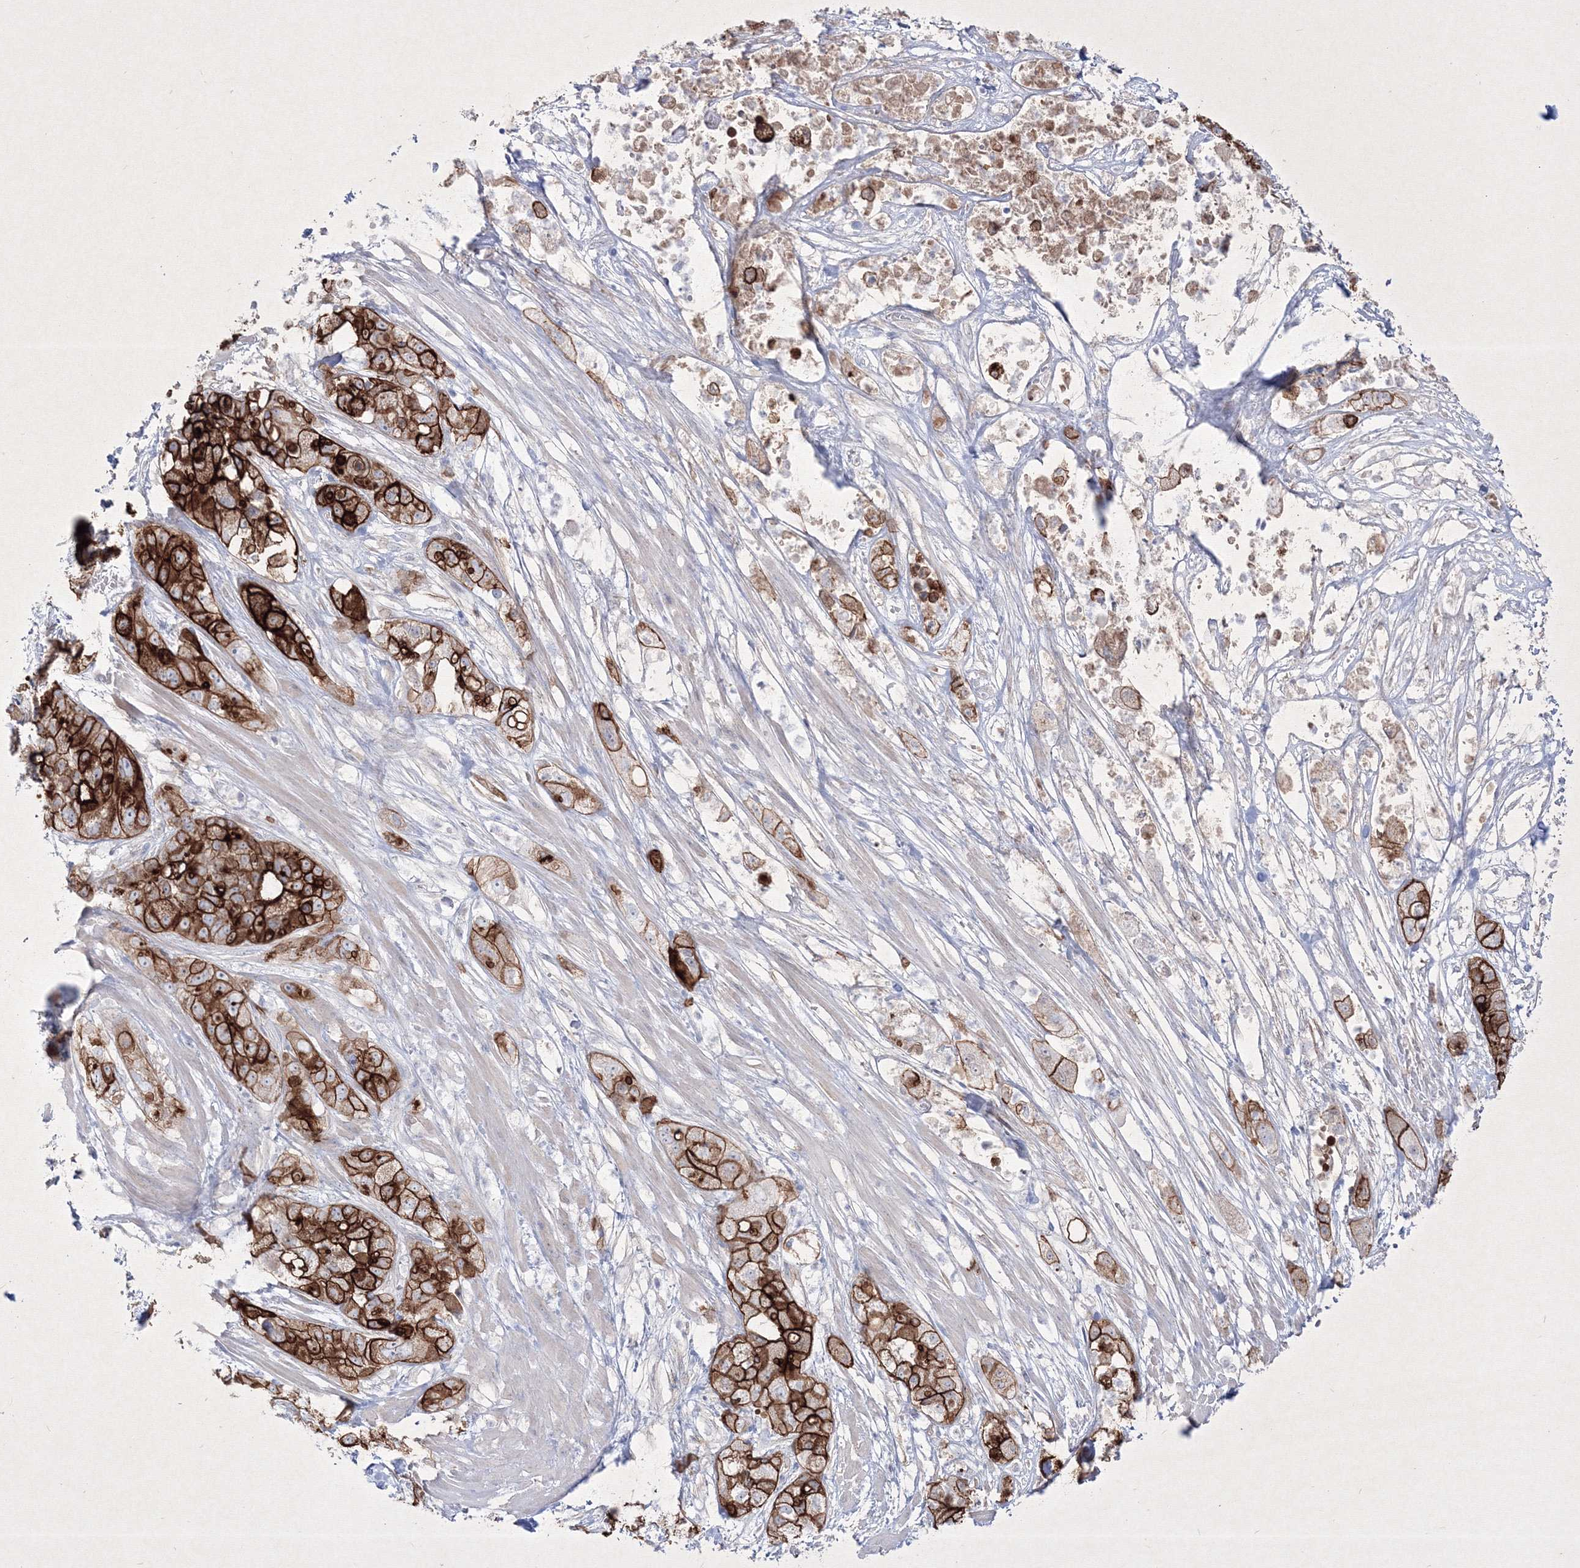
{"staining": {"intensity": "strong", "quantity": ">75%", "location": "cytoplasmic/membranous"}, "tissue": "pancreatic cancer", "cell_type": "Tumor cells", "image_type": "cancer", "snomed": [{"axis": "morphology", "description": "Adenocarcinoma, NOS"}, {"axis": "topography", "description": "Pancreas"}], "caption": "Adenocarcinoma (pancreatic) stained with IHC shows strong cytoplasmic/membranous staining in about >75% of tumor cells.", "gene": "TMEM139", "patient": {"sex": "female", "age": 78}}